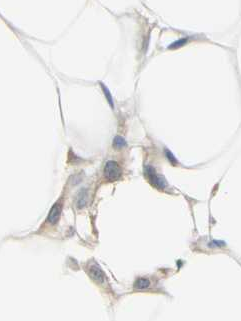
{"staining": {"intensity": "weak", "quantity": ">75%", "location": "cytoplasmic/membranous"}, "tissue": "adipose tissue", "cell_type": "Adipocytes", "image_type": "normal", "snomed": [{"axis": "morphology", "description": "Normal tissue, NOS"}, {"axis": "topography", "description": "Breast"}, {"axis": "topography", "description": "Adipose tissue"}], "caption": "DAB immunohistochemical staining of benign adipose tissue exhibits weak cytoplasmic/membranous protein staining in approximately >75% of adipocytes.", "gene": "PTTG1", "patient": {"sex": "female", "age": 25}}